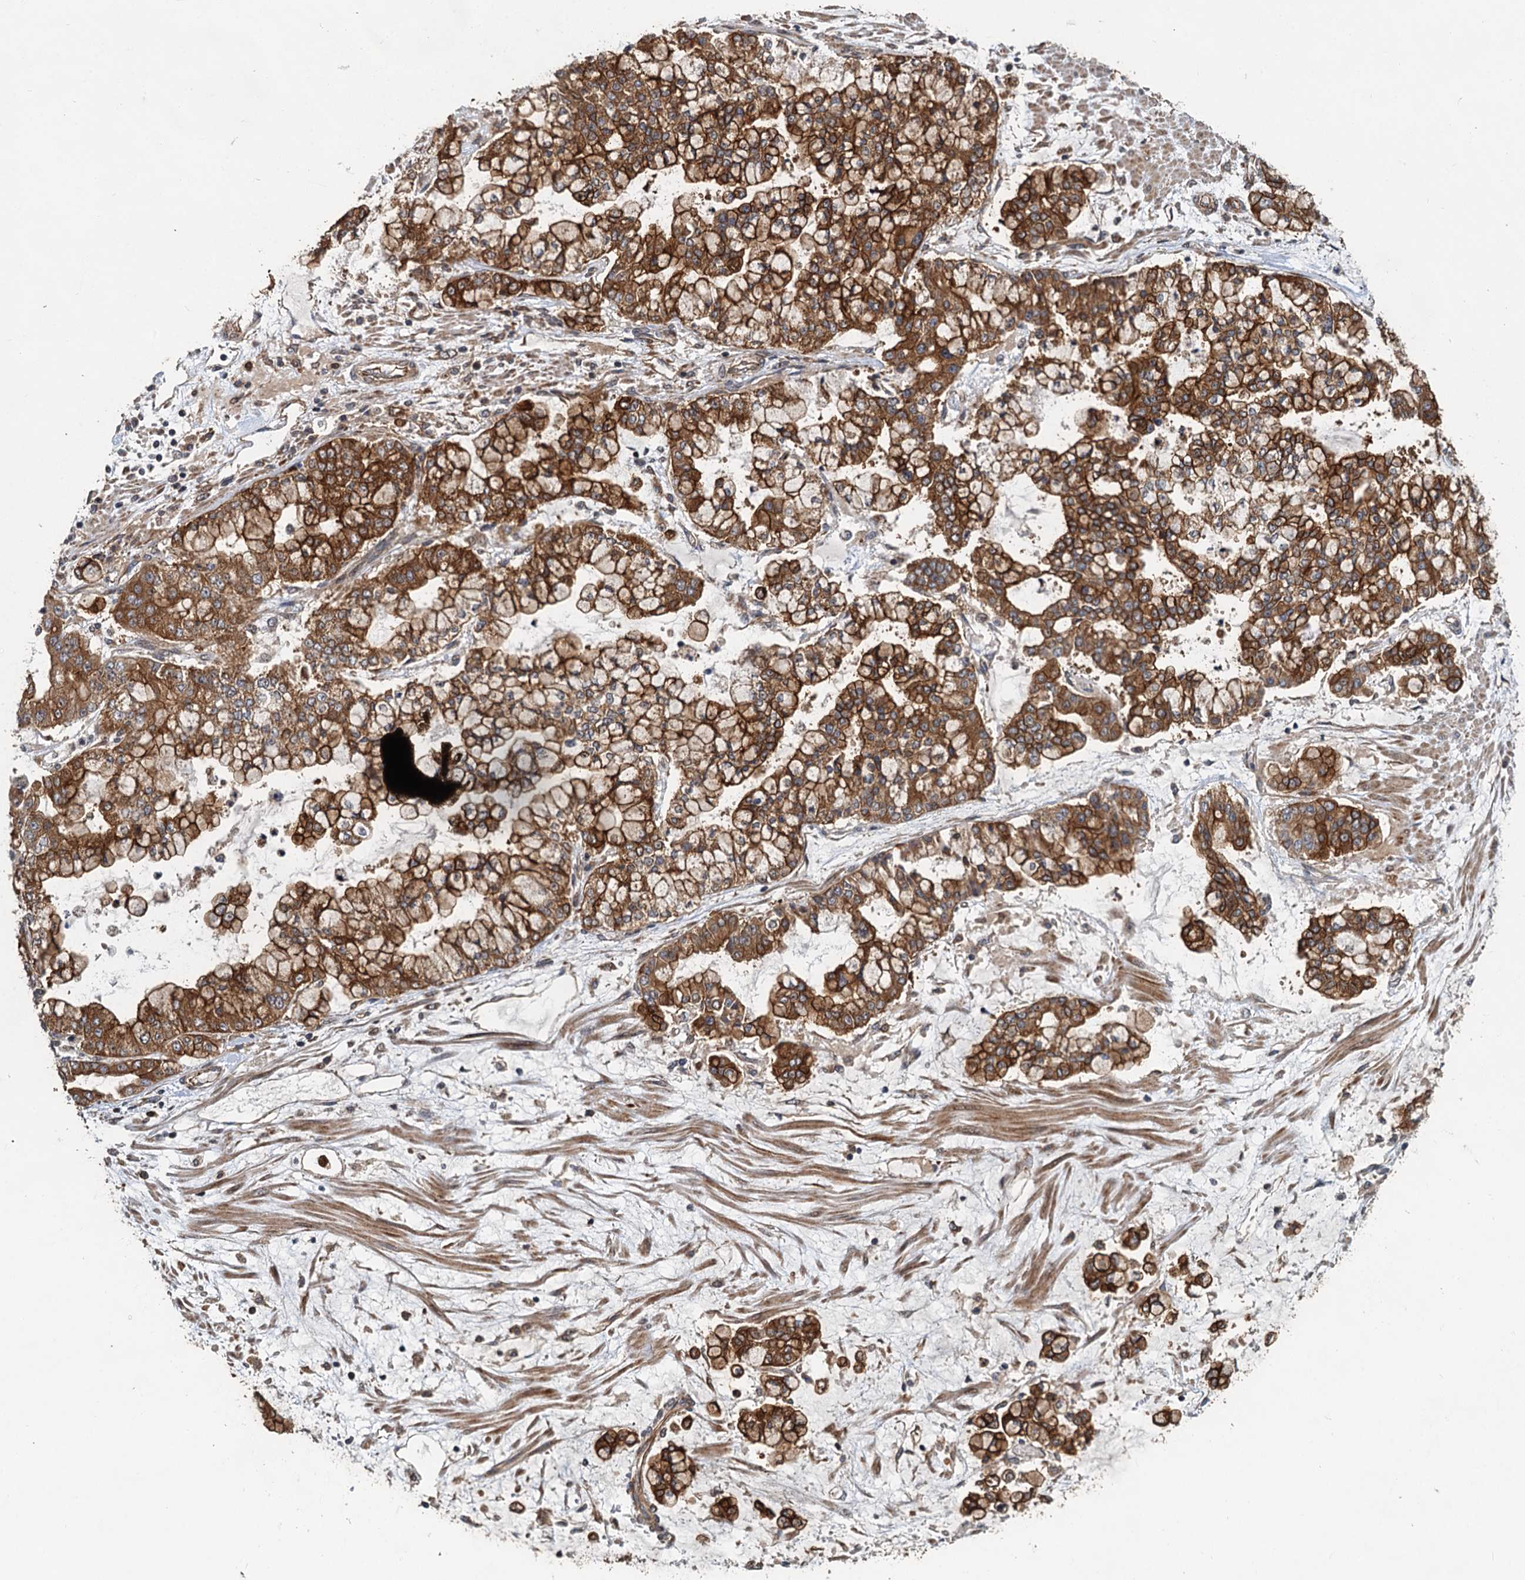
{"staining": {"intensity": "strong", "quantity": ">75%", "location": "cytoplasmic/membranous"}, "tissue": "stomach cancer", "cell_type": "Tumor cells", "image_type": "cancer", "snomed": [{"axis": "morphology", "description": "Normal tissue, NOS"}, {"axis": "morphology", "description": "Adenocarcinoma, NOS"}, {"axis": "topography", "description": "Stomach, upper"}, {"axis": "topography", "description": "Stomach"}], "caption": "A micrograph of human stomach cancer stained for a protein exhibits strong cytoplasmic/membranous brown staining in tumor cells.", "gene": "LRRK2", "patient": {"sex": "male", "age": 76}}